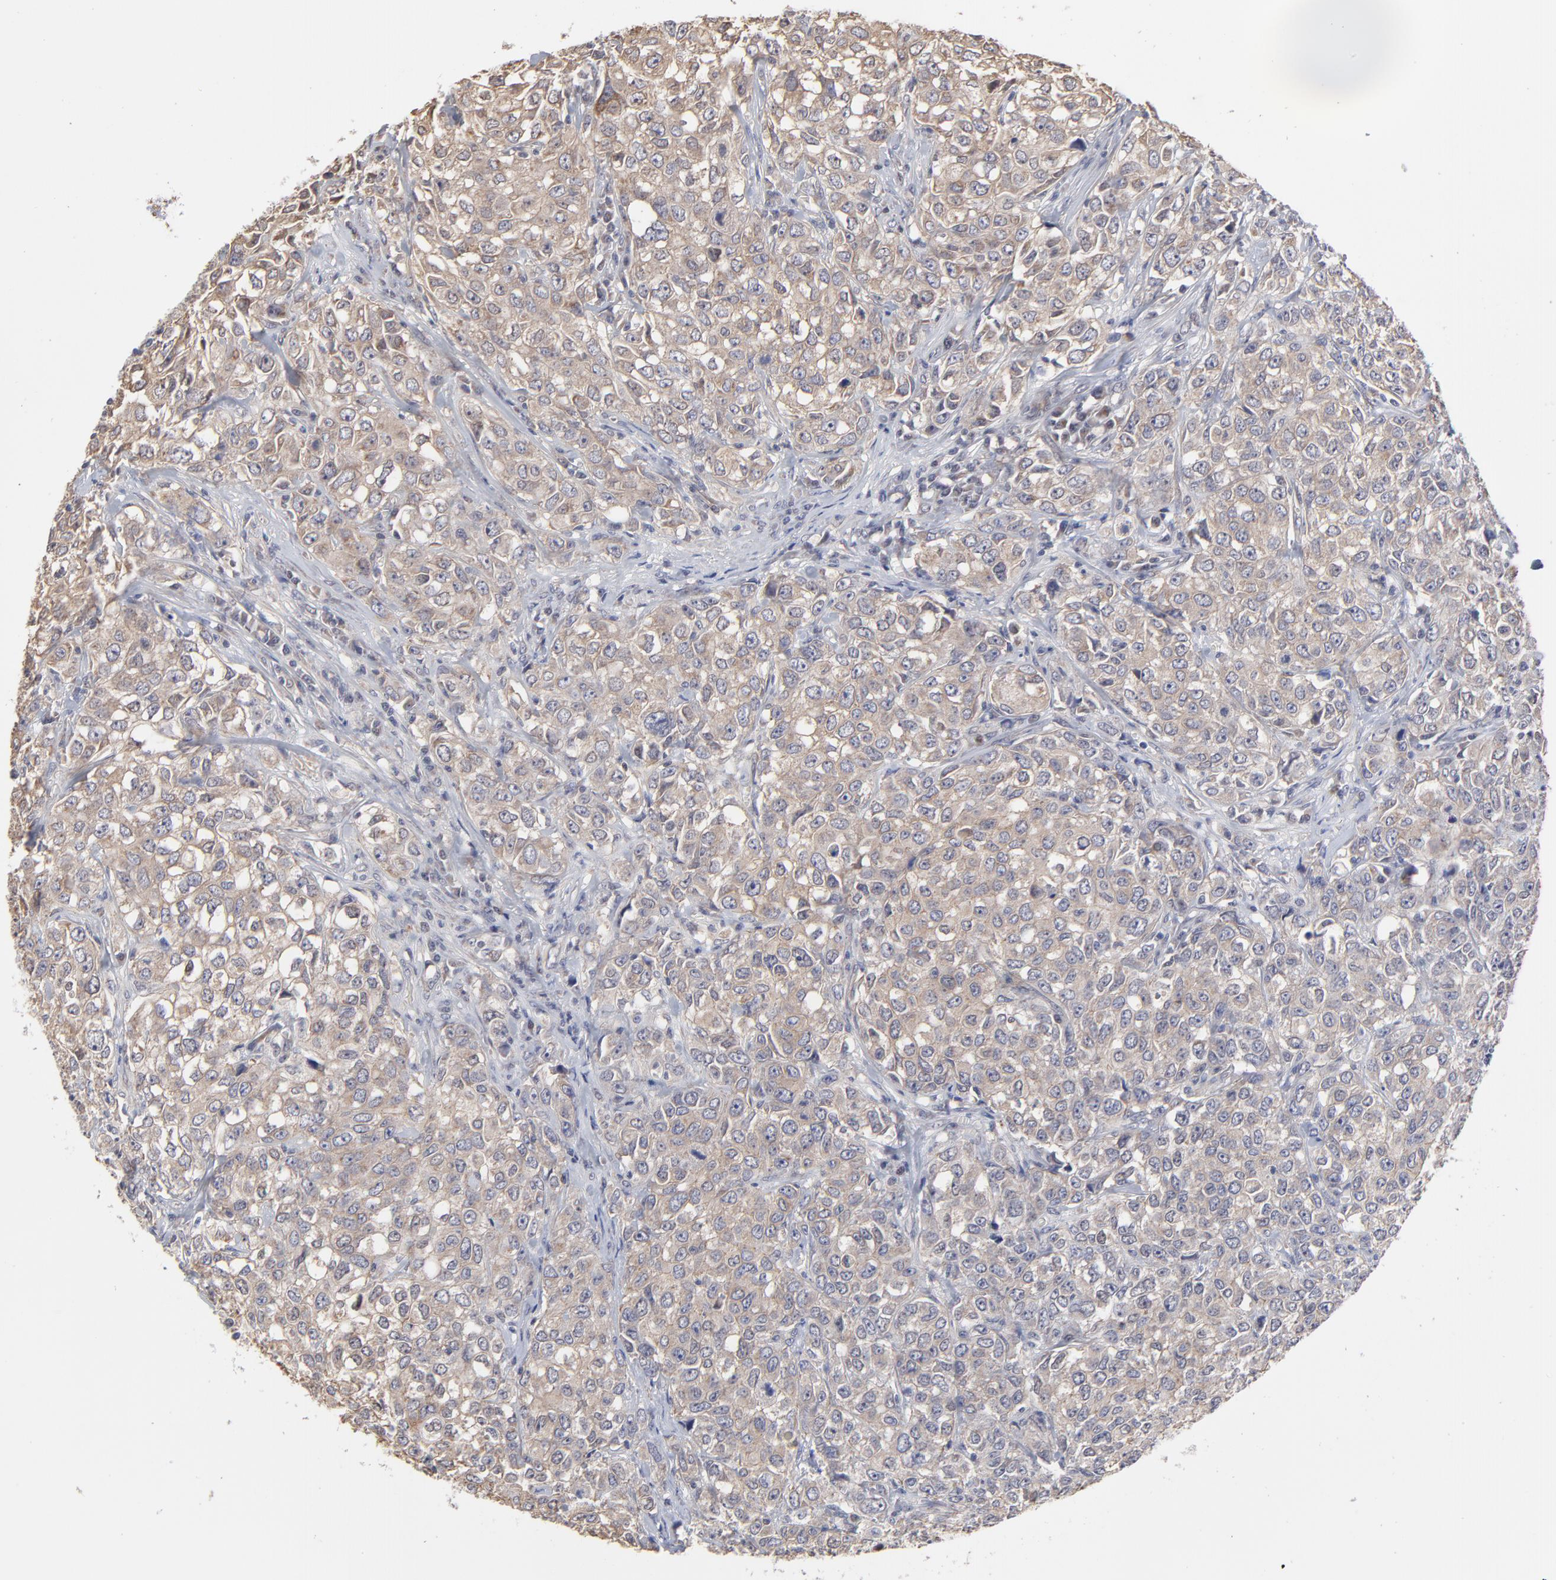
{"staining": {"intensity": "weak", "quantity": ">75%", "location": "cytoplasmic/membranous"}, "tissue": "urothelial cancer", "cell_type": "Tumor cells", "image_type": "cancer", "snomed": [{"axis": "morphology", "description": "Urothelial carcinoma, High grade"}, {"axis": "topography", "description": "Urinary bladder"}], "caption": "Immunohistochemical staining of high-grade urothelial carcinoma demonstrates low levels of weak cytoplasmic/membranous positivity in approximately >75% of tumor cells.", "gene": "ZNF157", "patient": {"sex": "female", "age": 75}}